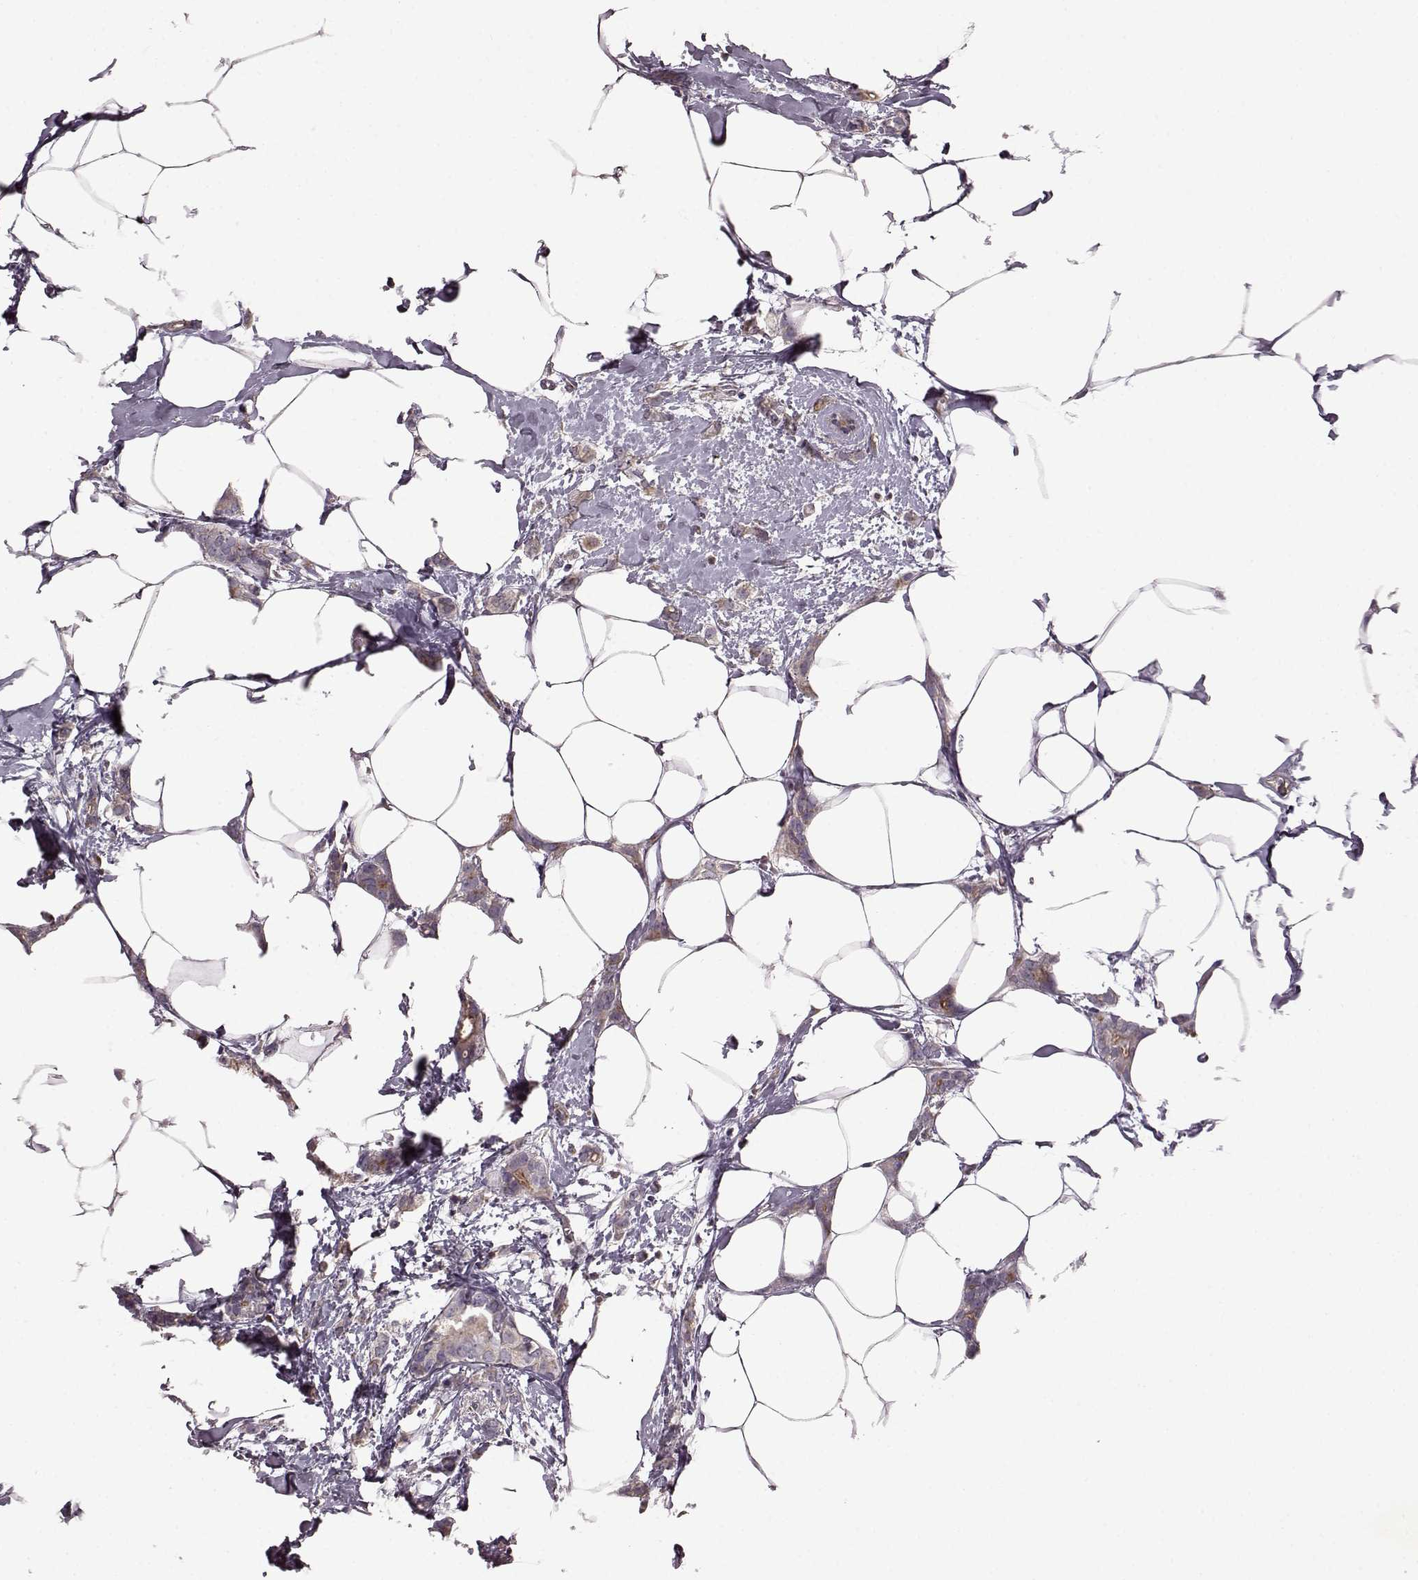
{"staining": {"intensity": "weak", "quantity": "25%-75%", "location": "cytoplasmic/membranous"}, "tissue": "breast cancer", "cell_type": "Tumor cells", "image_type": "cancer", "snomed": [{"axis": "morphology", "description": "Duct carcinoma"}, {"axis": "topography", "description": "Breast"}], "caption": "High-power microscopy captured an immunohistochemistry (IHC) photomicrograph of breast cancer, revealing weak cytoplasmic/membranous positivity in about 25%-75% of tumor cells. (DAB (3,3'-diaminobenzidine) IHC with brightfield microscopy, high magnification).", "gene": "SLC52A3", "patient": {"sex": "female", "age": 40}}